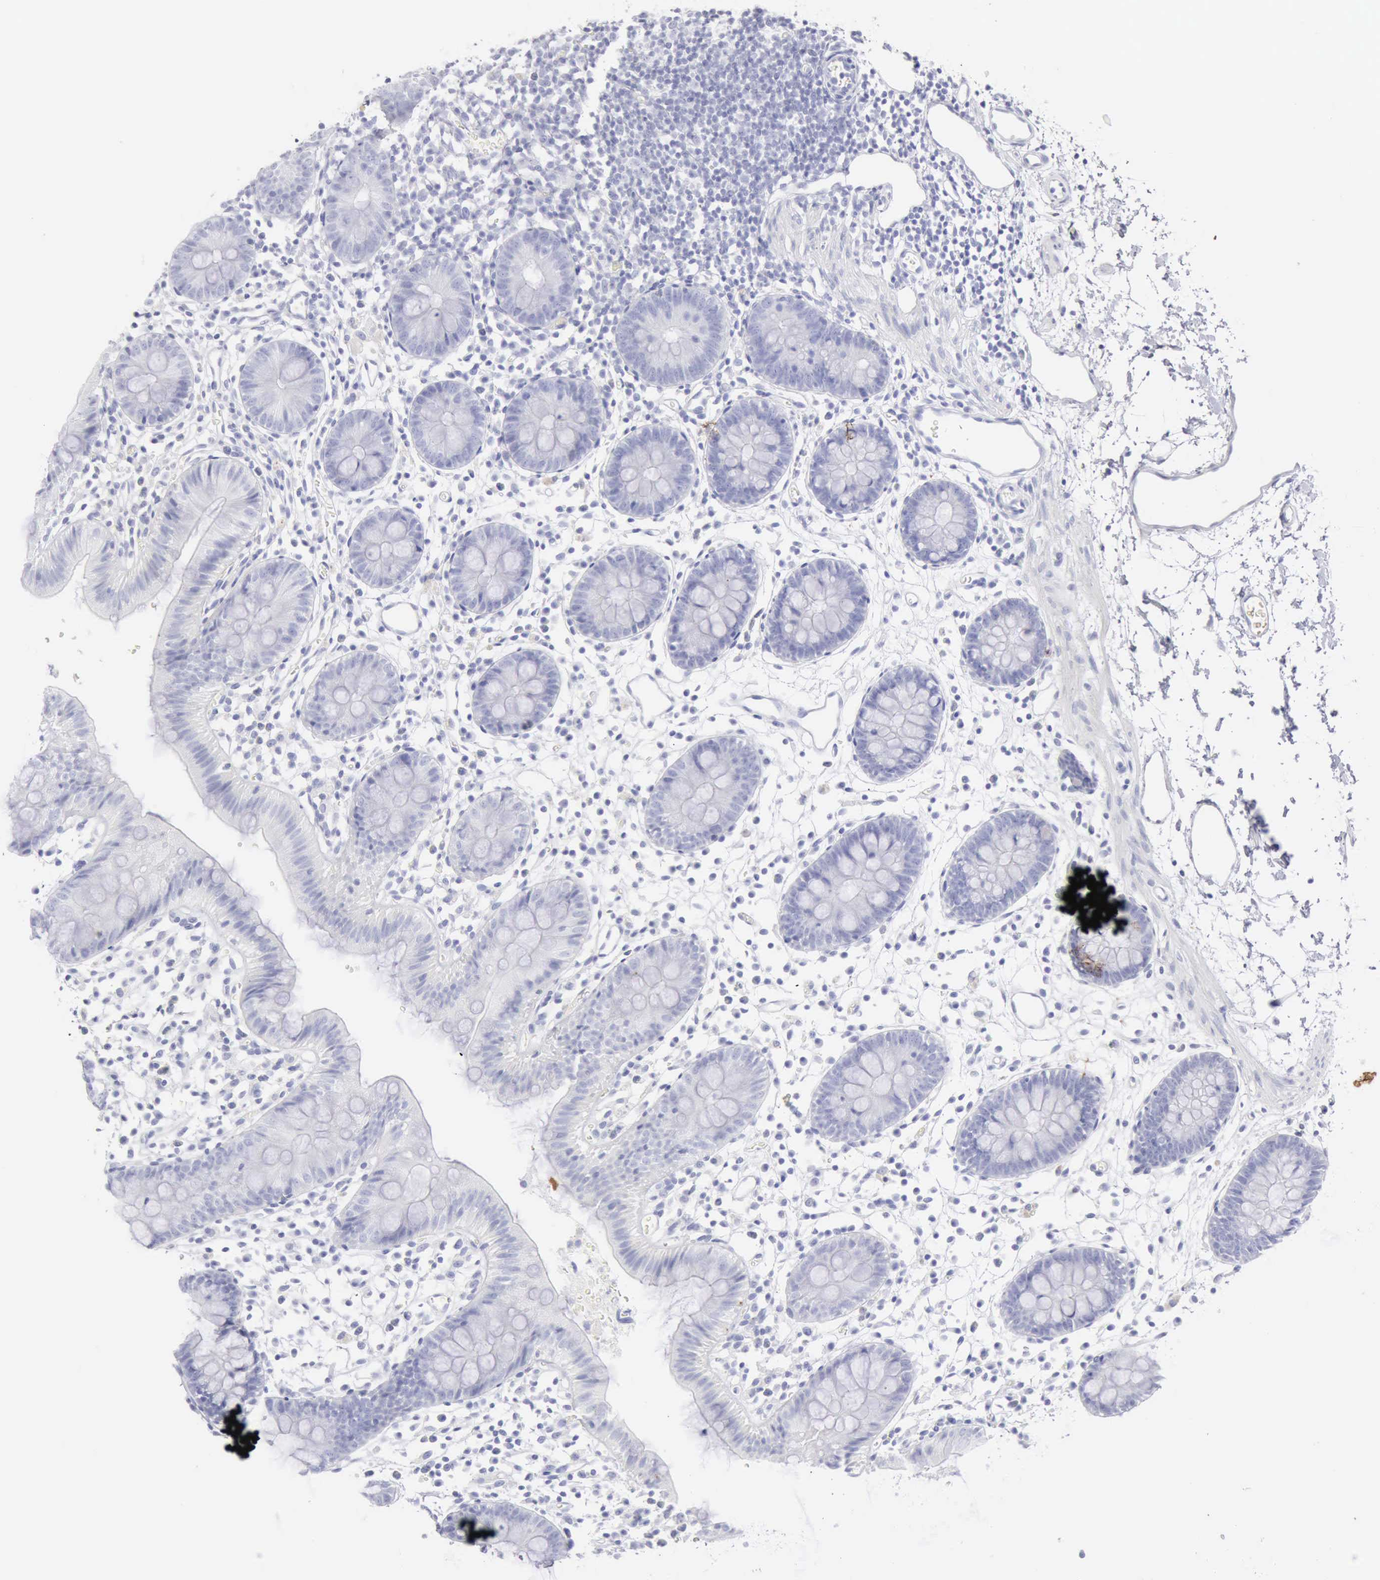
{"staining": {"intensity": "negative", "quantity": "none", "location": "none"}, "tissue": "colon", "cell_type": "Endothelial cells", "image_type": "normal", "snomed": [{"axis": "morphology", "description": "Normal tissue, NOS"}, {"axis": "topography", "description": "Colon"}], "caption": "High magnification brightfield microscopy of benign colon stained with DAB (3,3'-diaminobenzidine) (brown) and counterstained with hematoxylin (blue): endothelial cells show no significant staining.", "gene": "KRT10", "patient": {"sex": "male", "age": 14}}